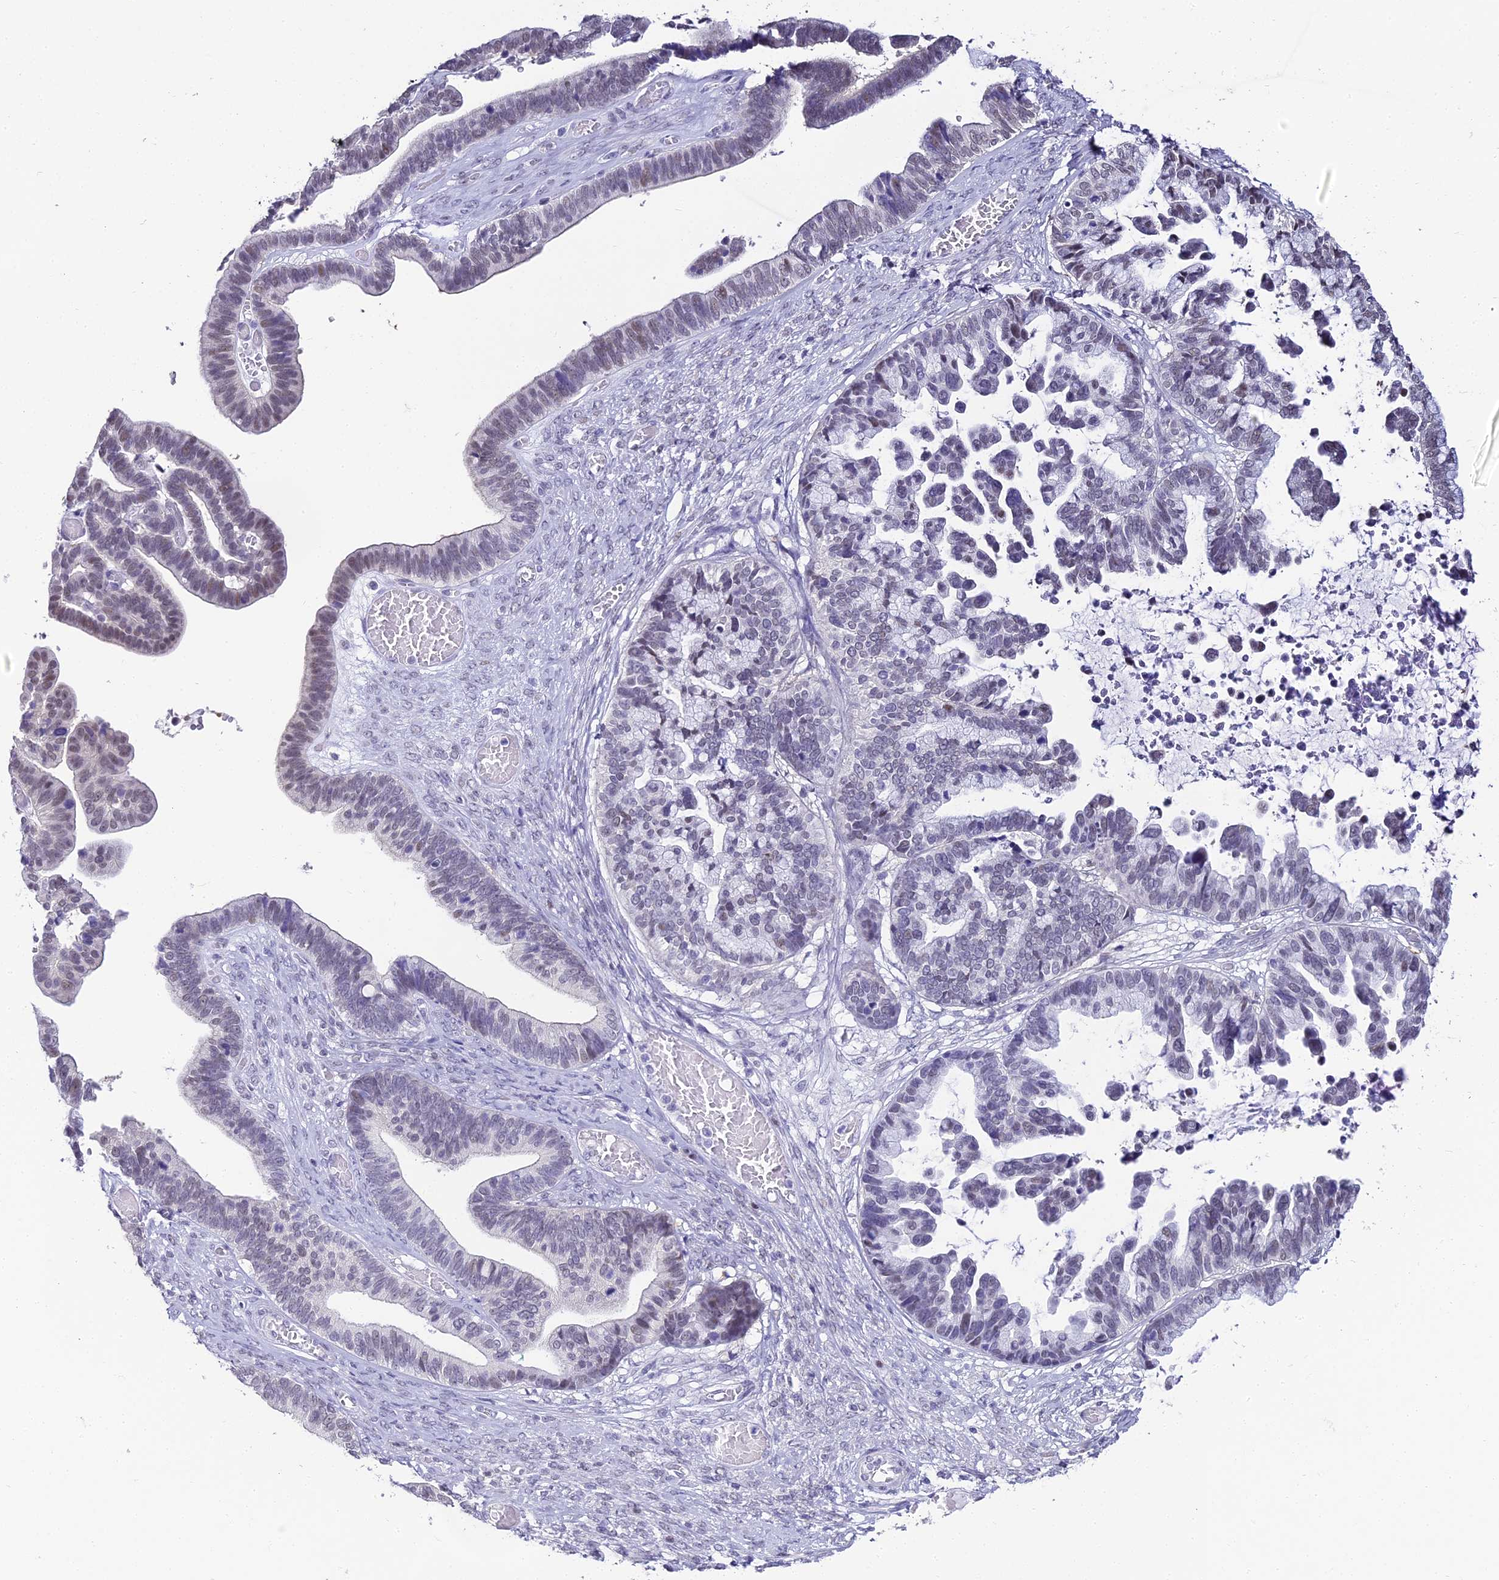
{"staining": {"intensity": "weak", "quantity": "<25%", "location": "nuclear"}, "tissue": "ovarian cancer", "cell_type": "Tumor cells", "image_type": "cancer", "snomed": [{"axis": "morphology", "description": "Cystadenocarcinoma, serous, NOS"}, {"axis": "topography", "description": "Ovary"}], "caption": "Tumor cells show no significant protein expression in serous cystadenocarcinoma (ovarian).", "gene": "ABHD14A-ACY1", "patient": {"sex": "female", "age": 56}}